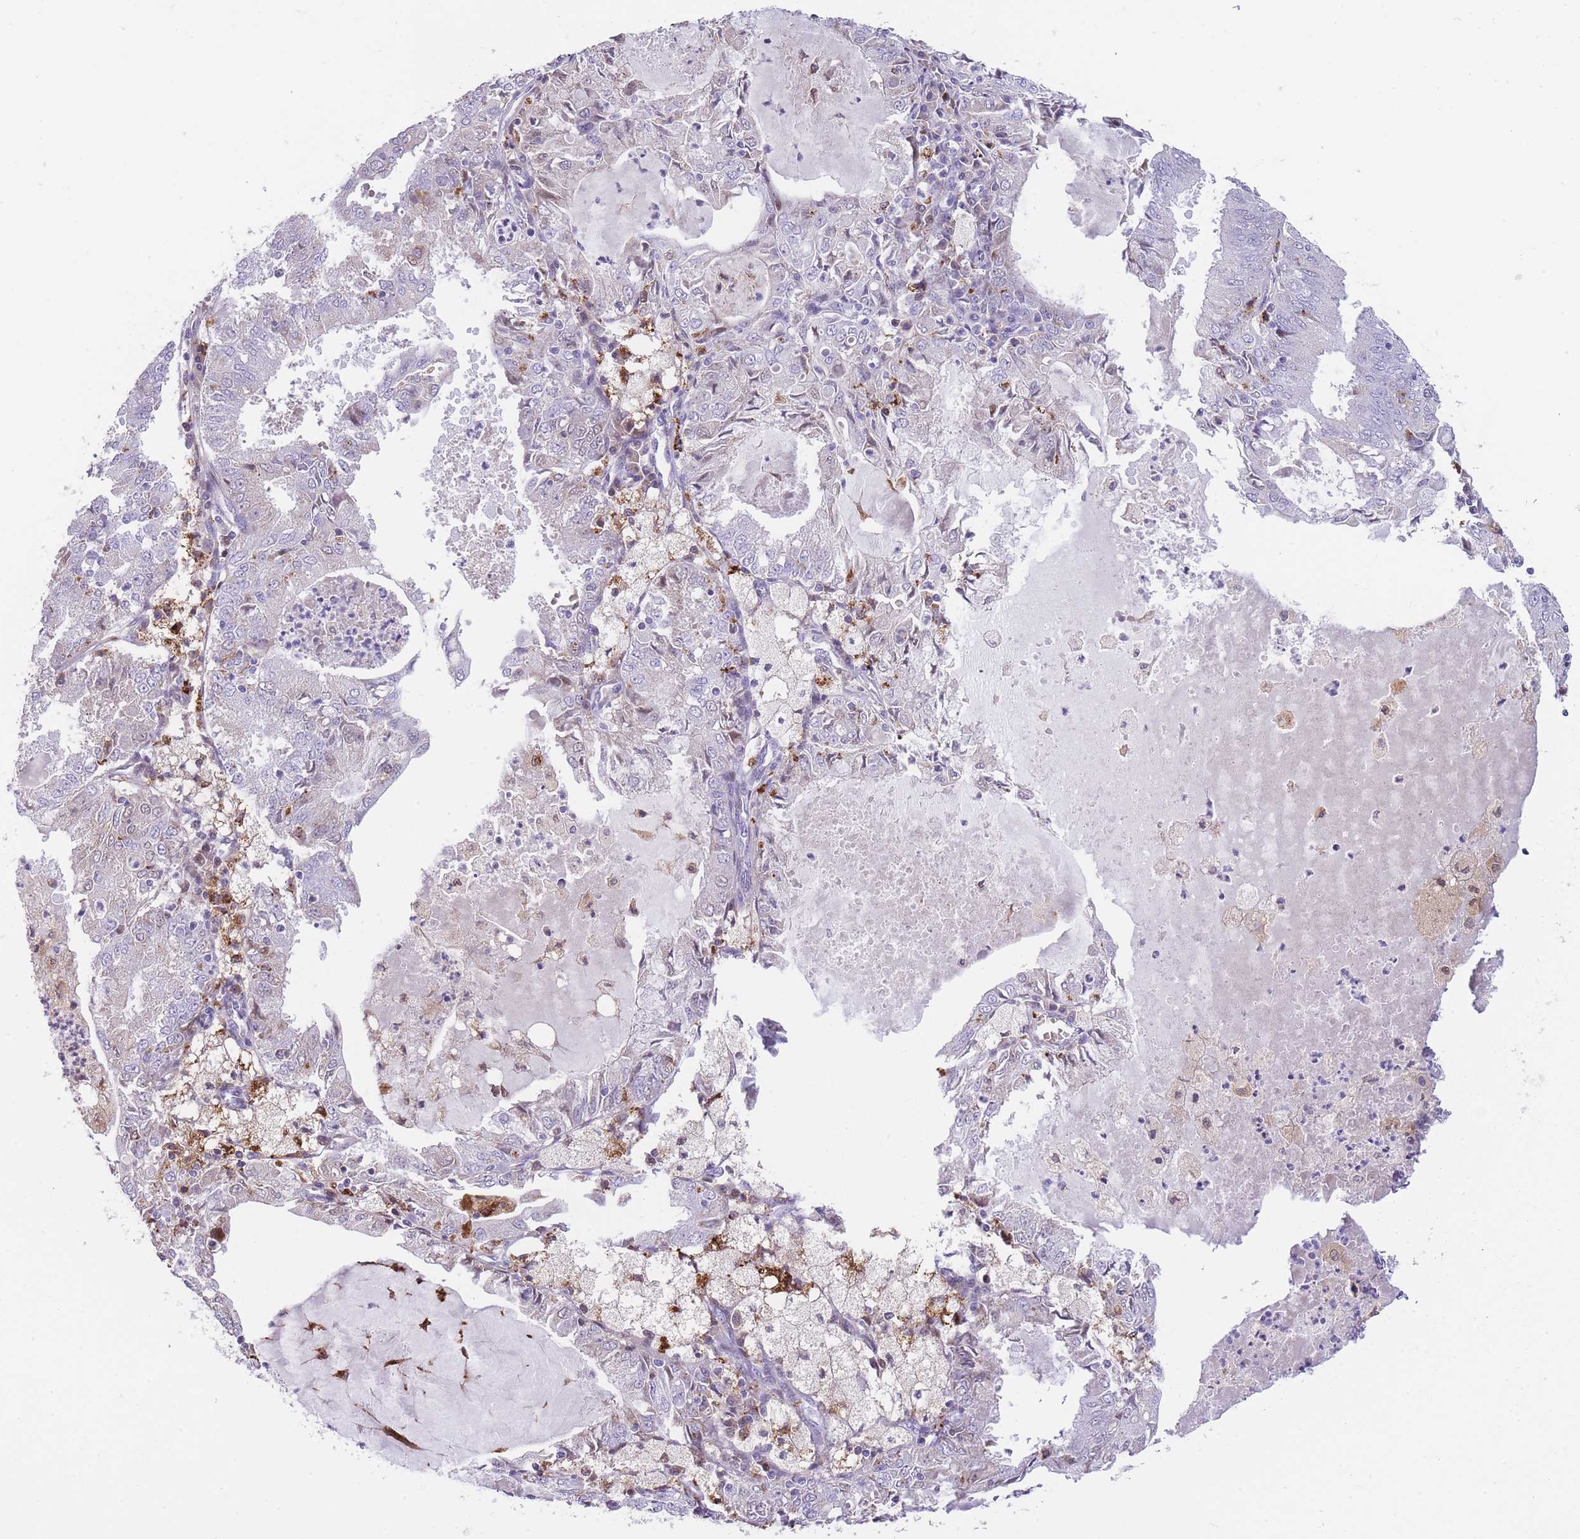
{"staining": {"intensity": "weak", "quantity": "<25%", "location": "cytoplasmic/membranous"}, "tissue": "endometrial cancer", "cell_type": "Tumor cells", "image_type": "cancer", "snomed": [{"axis": "morphology", "description": "Adenocarcinoma, NOS"}, {"axis": "topography", "description": "Endometrium"}], "caption": "There is no significant positivity in tumor cells of endometrial adenocarcinoma. (Brightfield microscopy of DAB IHC at high magnification).", "gene": "GNAT1", "patient": {"sex": "female", "age": 57}}